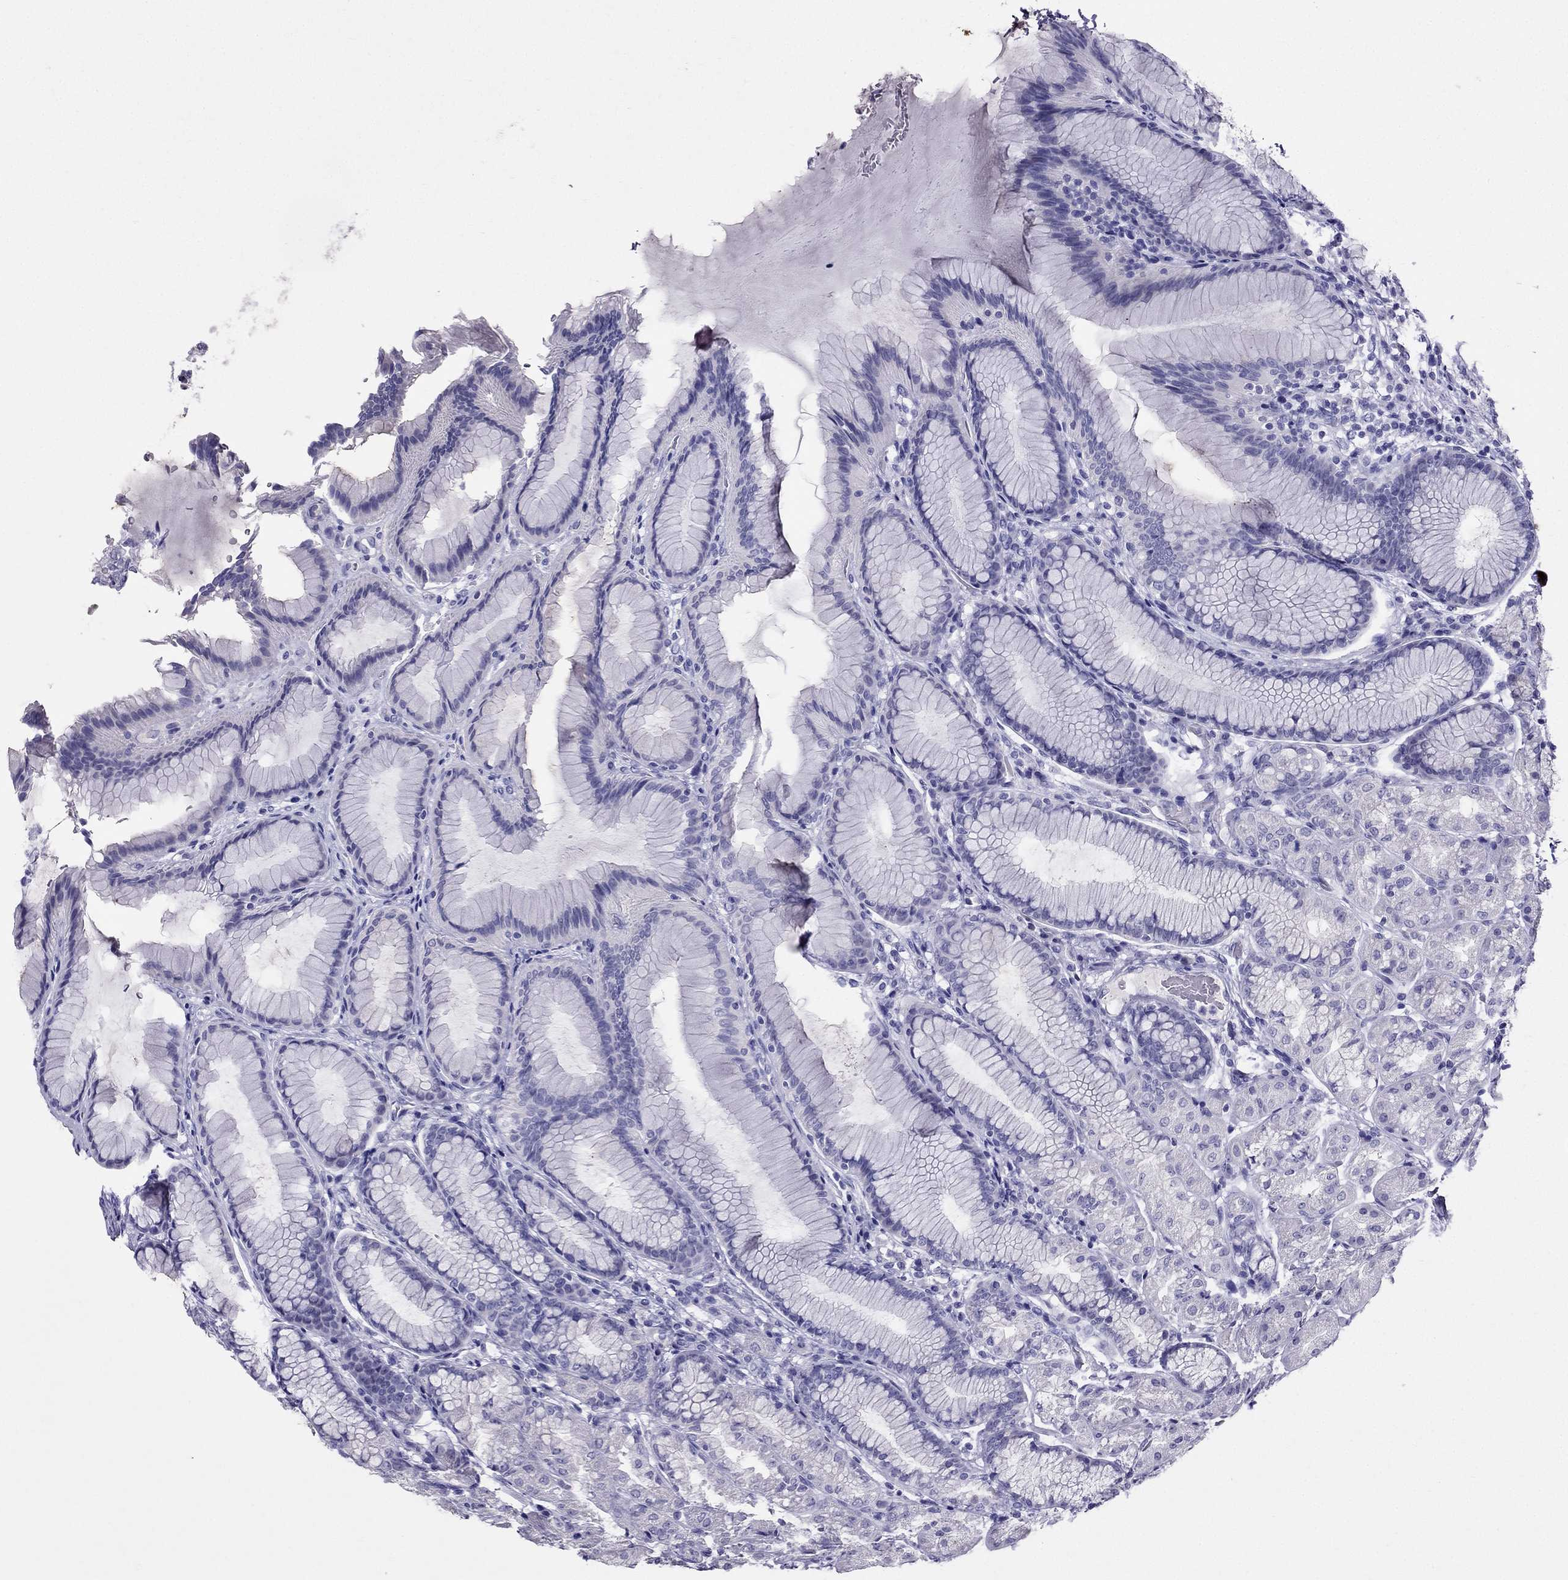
{"staining": {"intensity": "weak", "quantity": "<25%", "location": "cytoplasmic/membranous"}, "tissue": "stomach", "cell_type": "Glandular cells", "image_type": "normal", "snomed": [{"axis": "morphology", "description": "Normal tissue, NOS"}, {"axis": "morphology", "description": "Adenocarcinoma, NOS"}, {"axis": "topography", "description": "Stomach"}], "caption": "Immunohistochemistry histopathology image of normal stomach: stomach stained with DAB reveals no significant protein positivity in glandular cells.", "gene": "ZNF541", "patient": {"sex": "female", "age": 79}}